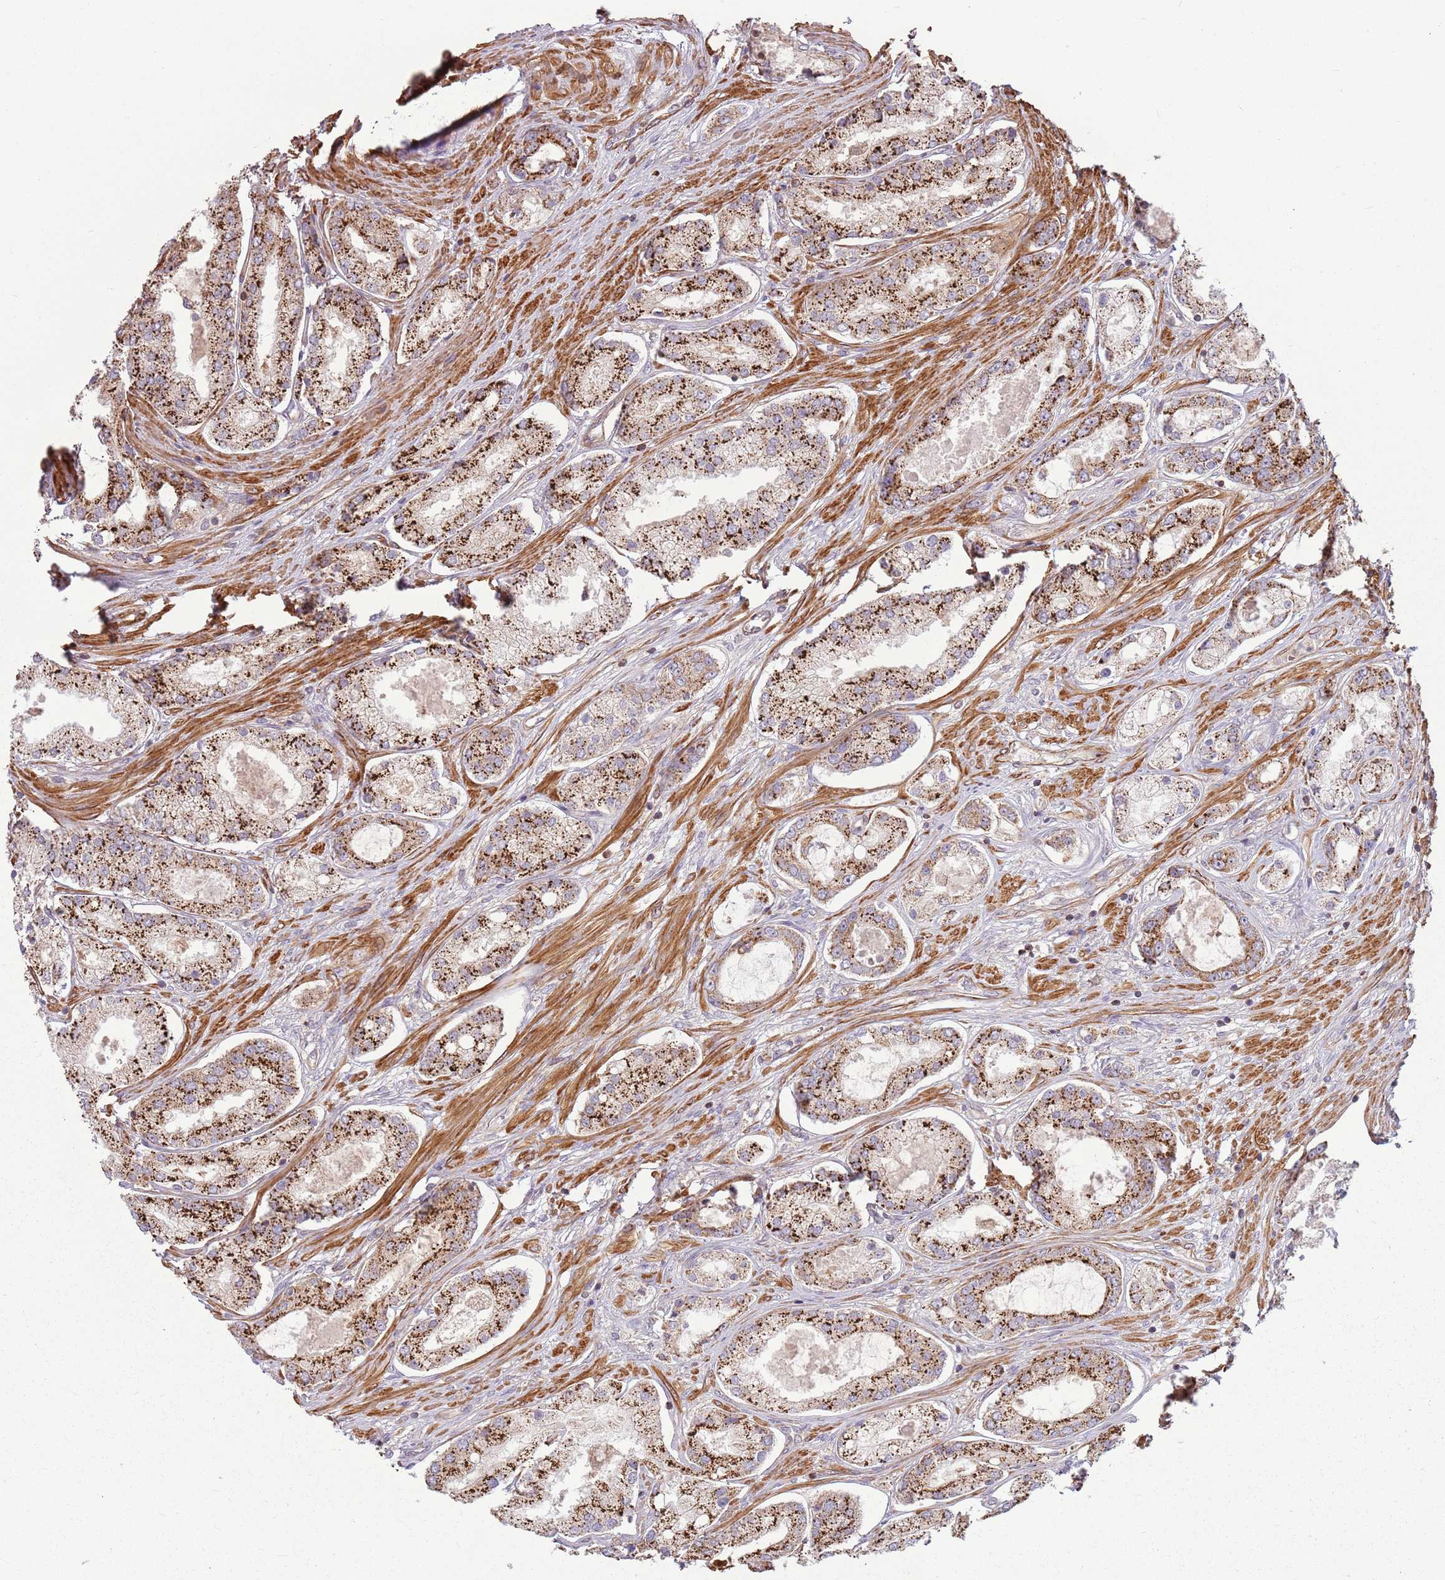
{"staining": {"intensity": "strong", "quantity": "25%-75%", "location": "cytoplasmic/membranous"}, "tissue": "prostate cancer", "cell_type": "Tumor cells", "image_type": "cancer", "snomed": [{"axis": "morphology", "description": "Adenocarcinoma, Low grade"}, {"axis": "topography", "description": "Prostate"}], "caption": "DAB (3,3'-diaminobenzidine) immunohistochemical staining of human adenocarcinoma (low-grade) (prostate) demonstrates strong cytoplasmic/membranous protein staining in about 25%-75% of tumor cells.", "gene": "RPL21", "patient": {"sex": "male", "age": 68}}